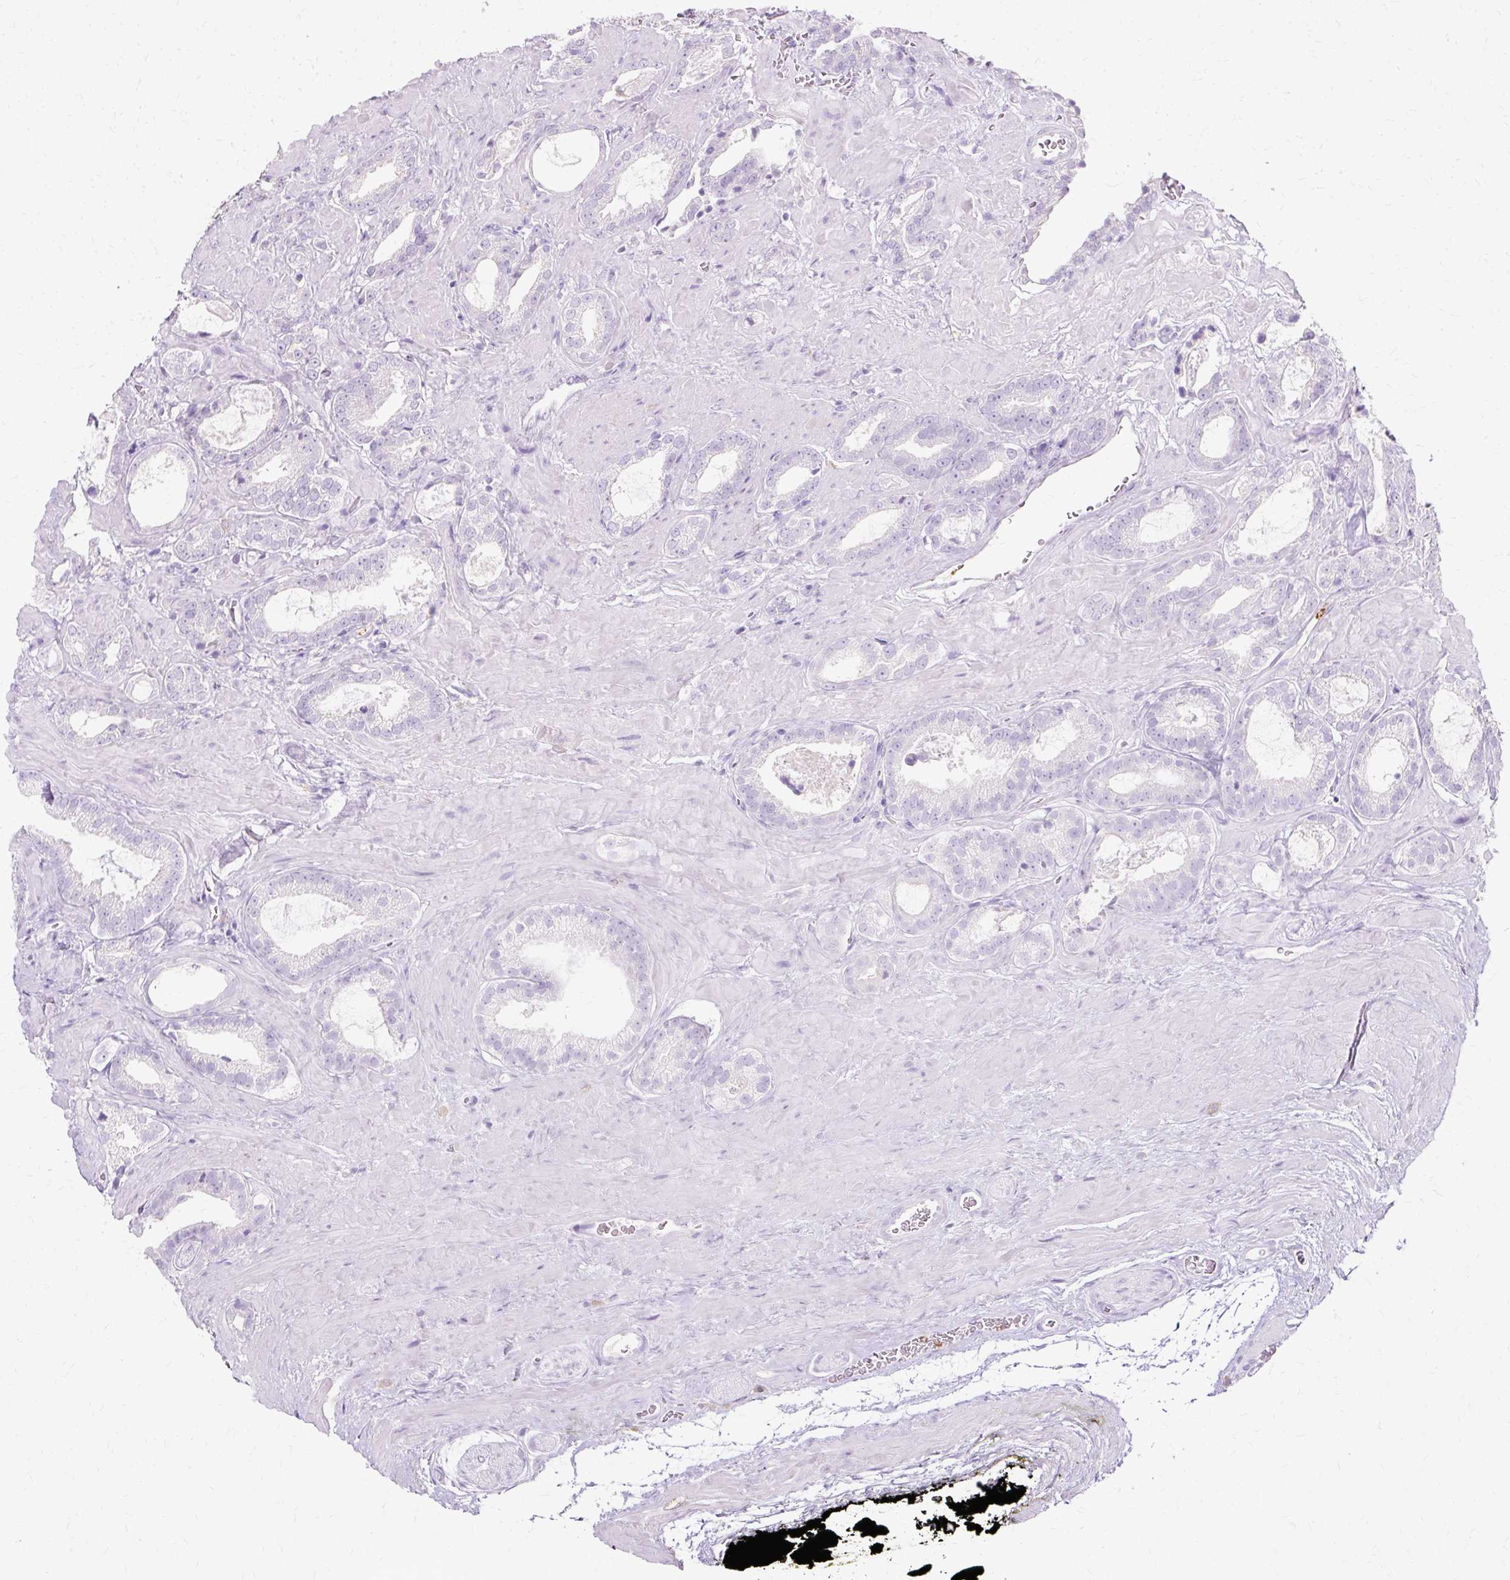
{"staining": {"intensity": "negative", "quantity": "none", "location": "none"}, "tissue": "prostate cancer", "cell_type": "Tumor cells", "image_type": "cancer", "snomed": [{"axis": "morphology", "description": "Adenocarcinoma, Low grade"}, {"axis": "topography", "description": "Prostate"}], "caption": "An immunohistochemistry photomicrograph of prostate cancer (adenocarcinoma (low-grade)) is shown. There is no staining in tumor cells of prostate cancer (adenocarcinoma (low-grade)).", "gene": "DEFA1", "patient": {"sex": "male", "age": 62}}